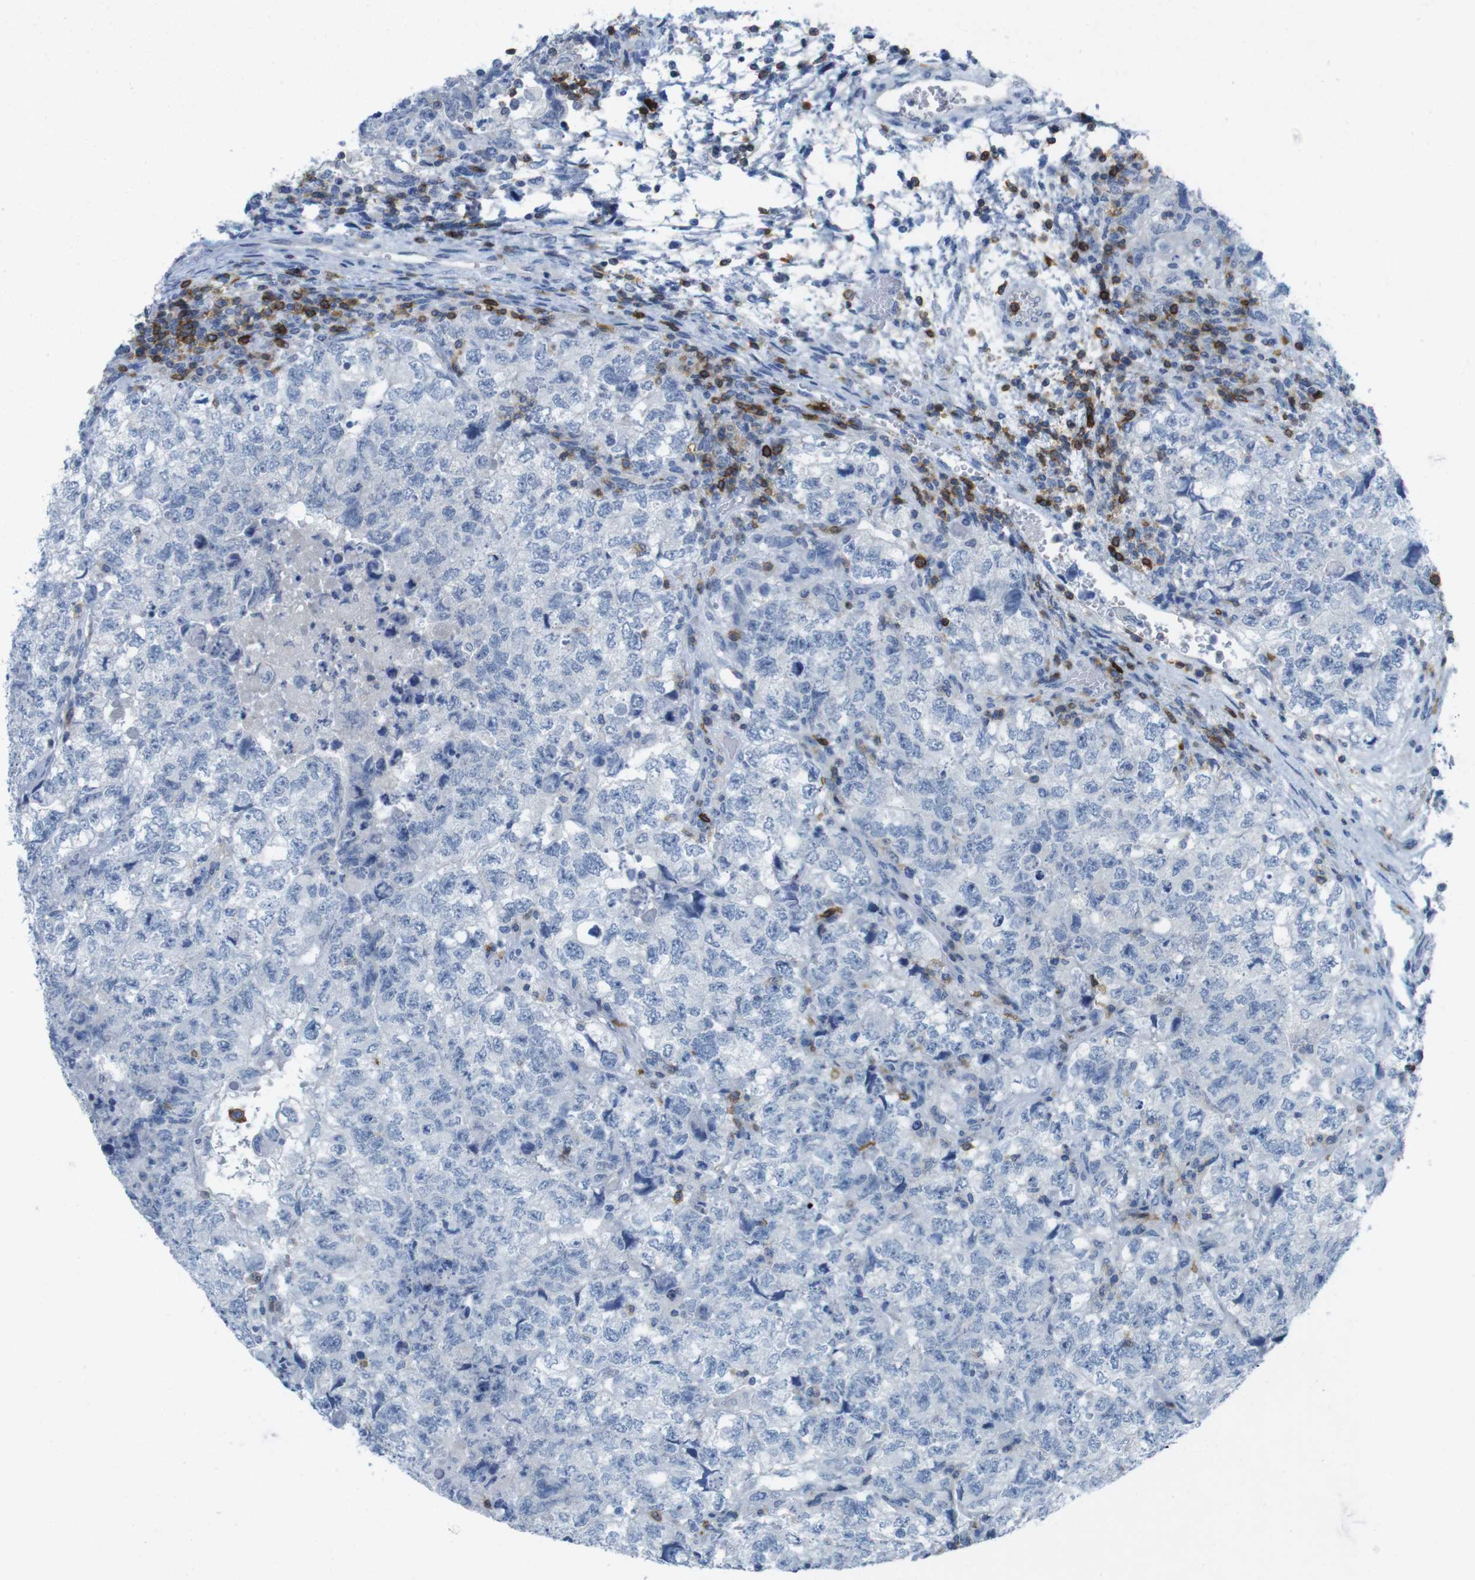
{"staining": {"intensity": "negative", "quantity": "none", "location": "none"}, "tissue": "testis cancer", "cell_type": "Tumor cells", "image_type": "cancer", "snomed": [{"axis": "morphology", "description": "Carcinoma, Embryonal, NOS"}, {"axis": "topography", "description": "Testis"}], "caption": "There is no significant expression in tumor cells of embryonal carcinoma (testis). (Stains: DAB (3,3'-diaminobenzidine) immunohistochemistry with hematoxylin counter stain, Microscopy: brightfield microscopy at high magnification).", "gene": "CD5", "patient": {"sex": "male", "age": 36}}